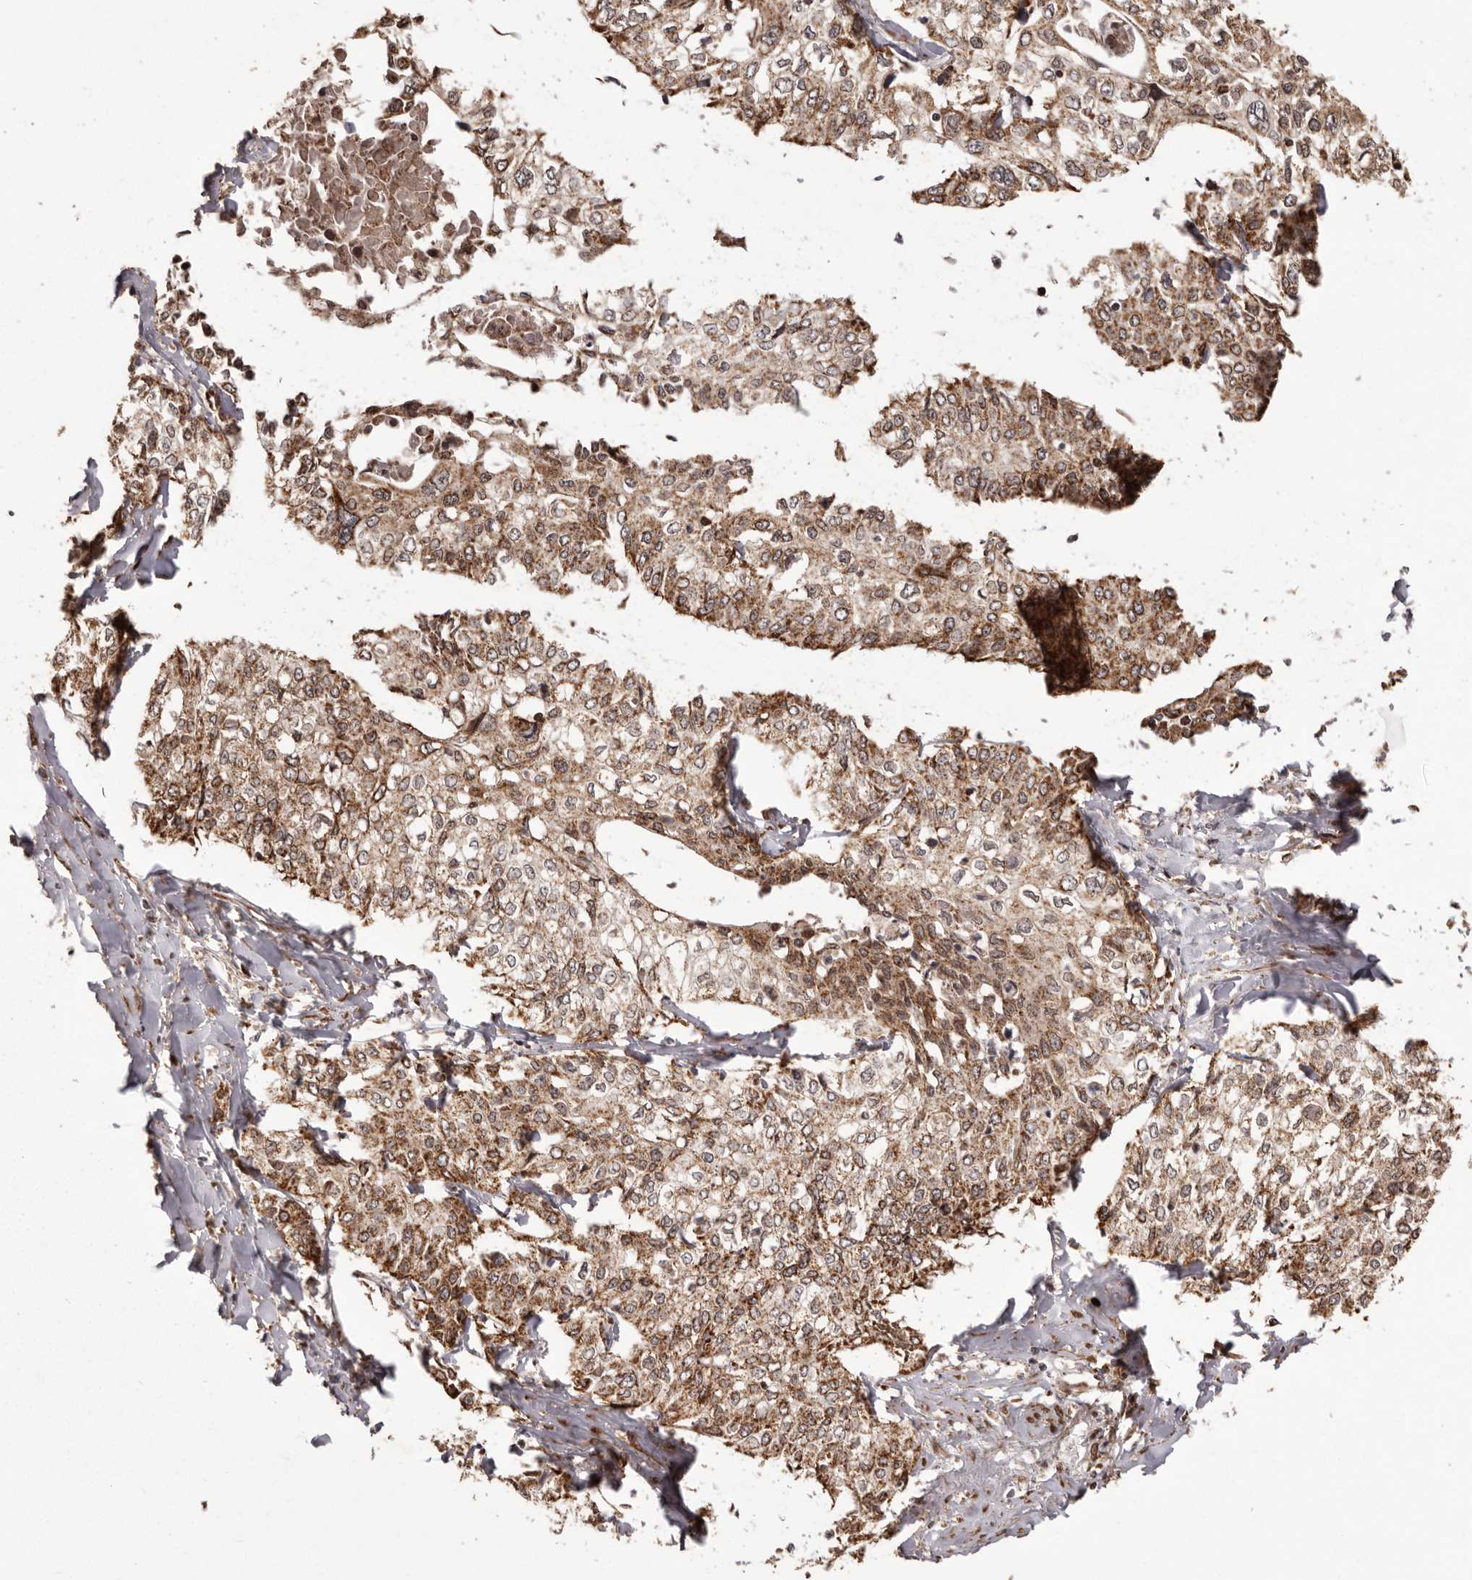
{"staining": {"intensity": "moderate", "quantity": ">75%", "location": "cytoplasmic/membranous"}, "tissue": "cervical cancer", "cell_type": "Tumor cells", "image_type": "cancer", "snomed": [{"axis": "morphology", "description": "Squamous cell carcinoma, NOS"}, {"axis": "topography", "description": "Cervix"}], "caption": "Protein expression analysis of cervical squamous cell carcinoma exhibits moderate cytoplasmic/membranous staining in approximately >75% of tumor cells.", "gene": "CHRM2", "patient": {"sex": "female", "age": 31}}